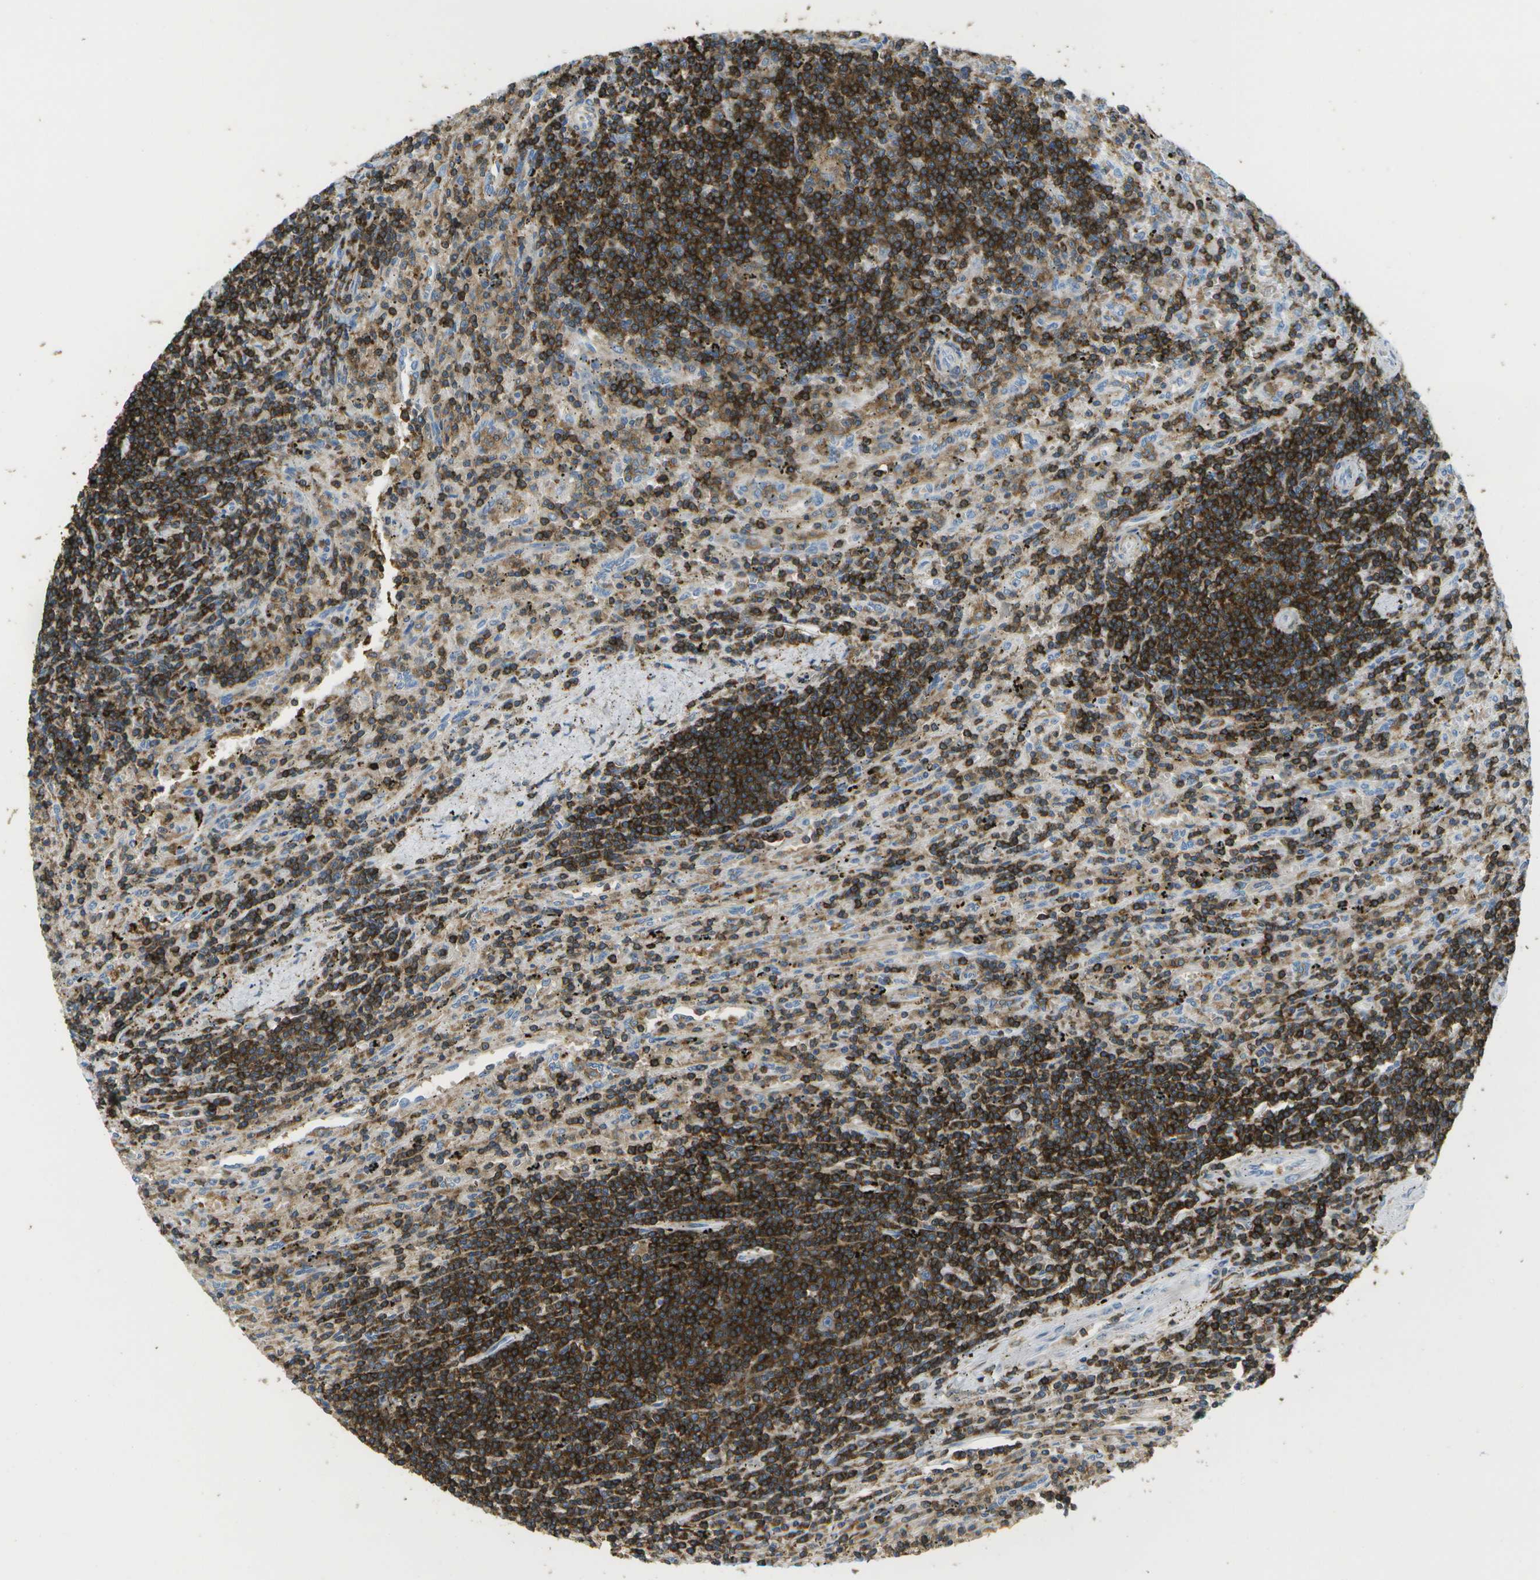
{"staining": {"intensity": "moderate", "quantity": ">75%", "location": "cytoplasmic/membranous"}, "tissue": "lymphoma", "cell_type": "Tumor cells", "image_type": "cancer", "snomed": [{"axis": "morphology", "description": "Malignant lymphoma, non-Hodgkin's type, Low grade"}, {"axis": "topography", "description": "Spleen"}], "caption": "Immunohistochemistry (IHC) photomicrograph of neoplastic tissue: human lymphoma stained using IHC shows medium levels of moderate protein expression localized specifically in the cytoplasmic/membranous of tumor cells, appearing as a cytoplasmic/membranous brown color.", "gene": "RCSD1", "patient": {"sex": "male", "age": 76}}